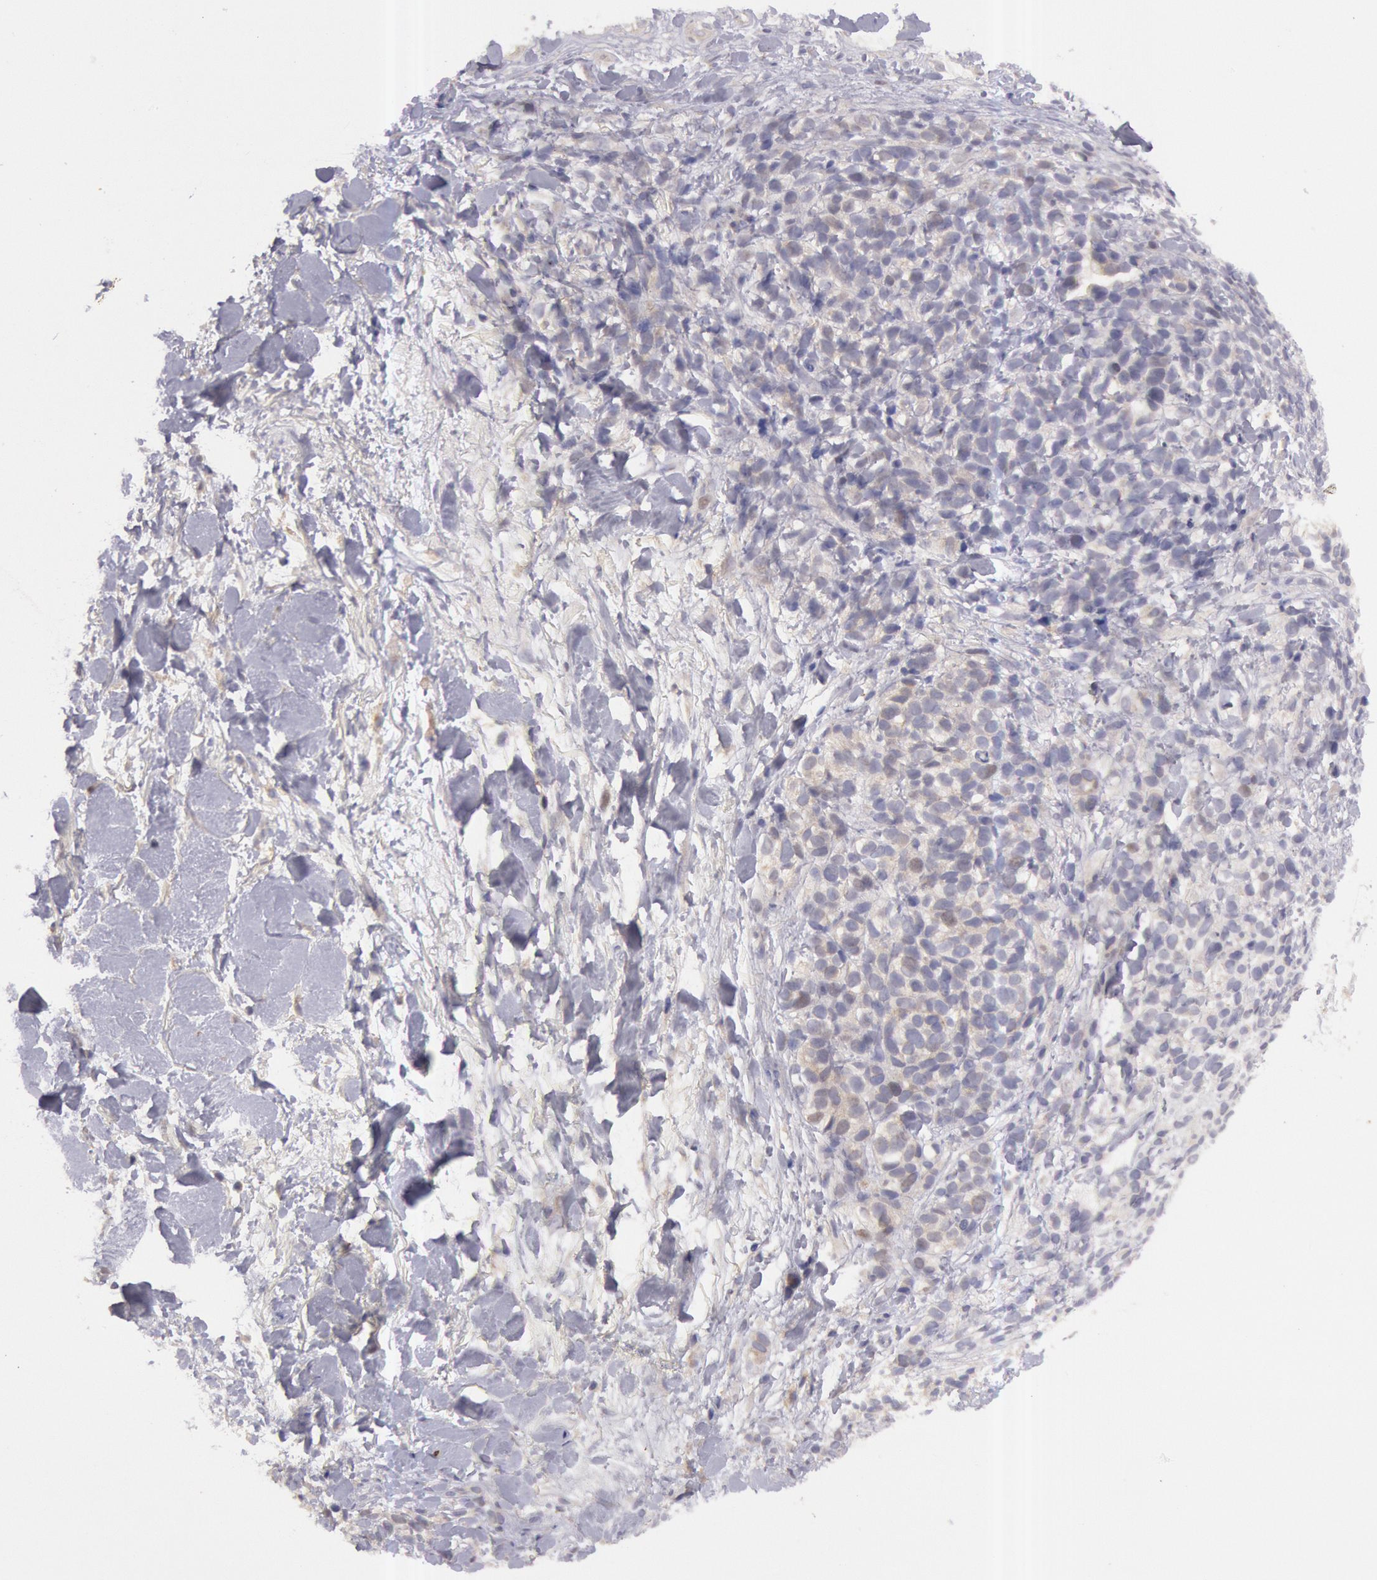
{"staining": {"intensity": "negative", "quantity": "none", "location": "none"}, "tissue": "melanoma", "cell_type": "Tumor cells", "image_type": "cancer", "snomed": [{"axis": "morphology", "description": "Malignant melanoma, NOS"}, {"axis": "topography", "description": "Skin"}], "caption": "Tumor cells are negative for protein expression in human malignant melanoma.", "gene": "AMOTL1", "patient": {"sex": "female", "age": 85}}